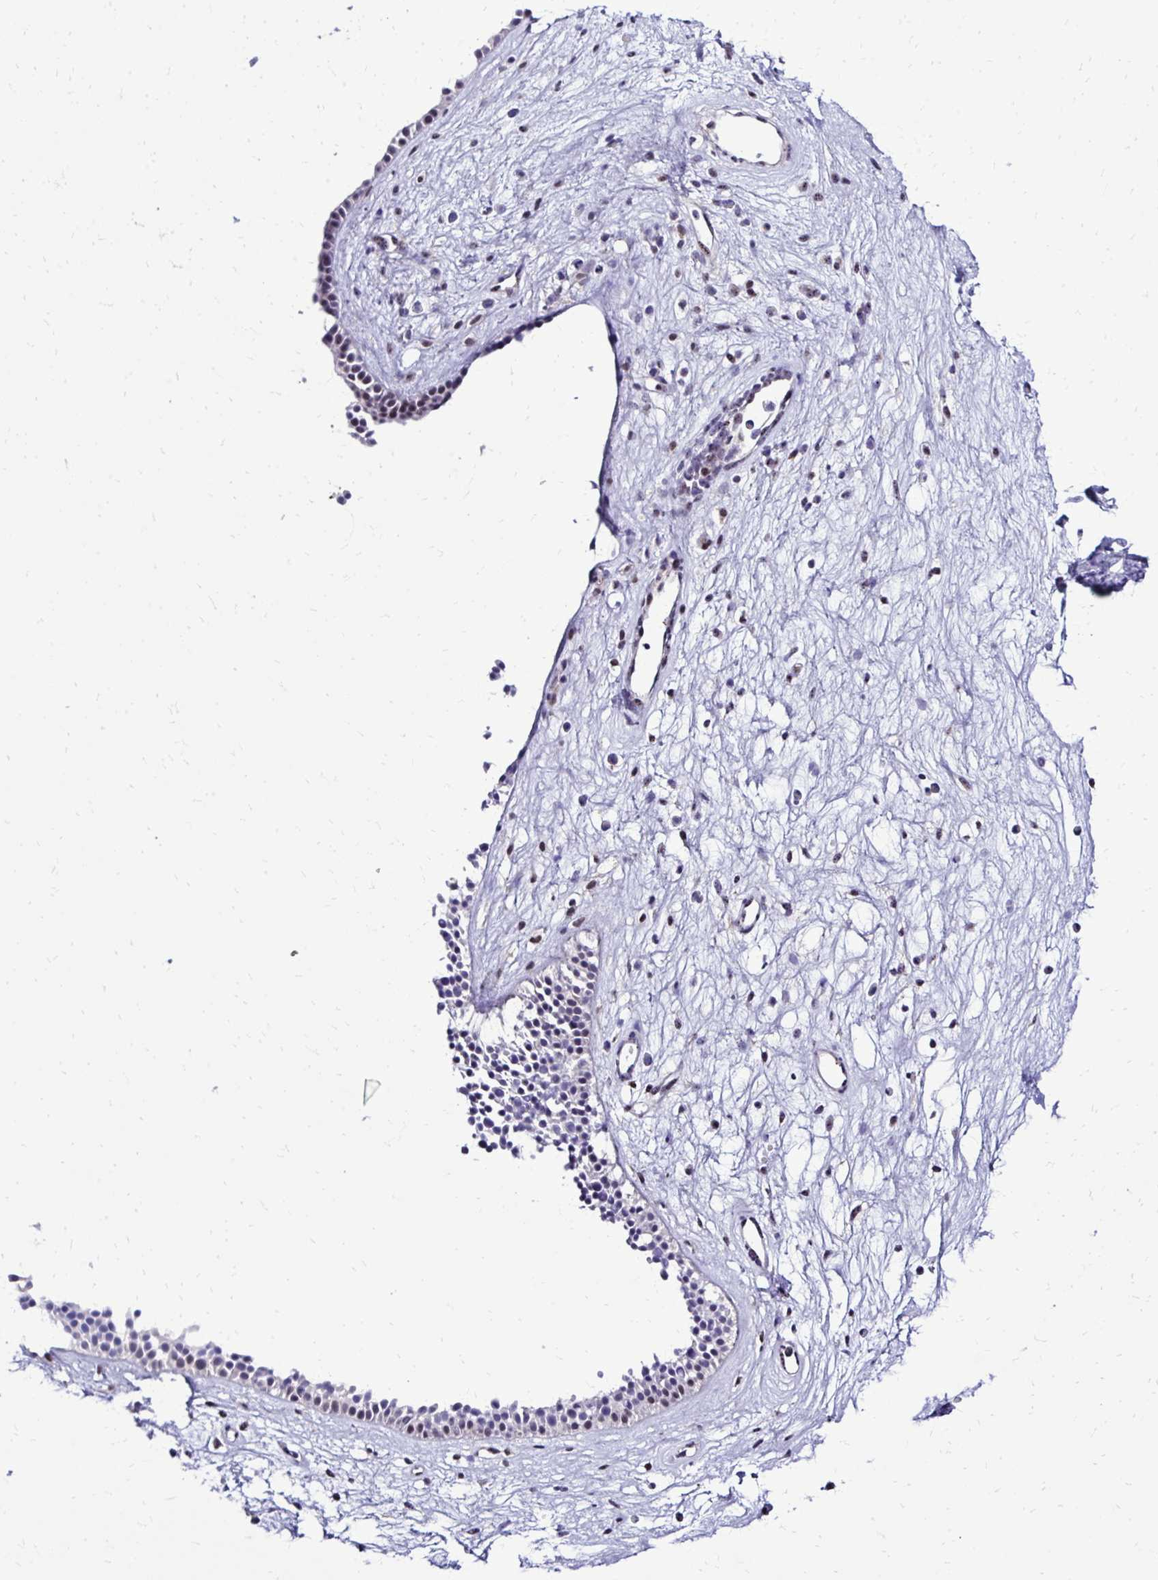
{"staining": {"intensity": "weak", "quantity": "25%-75%", "location": "nuclear"}, "tissue": "nasopharynx", "cell_type": "Respiratory epithelial cells", "image_type": "normal", "snomed": [{"axis": "morphology", "description": "Normal tissue, NOS"}, {"axis": "topography", "description": "Nasopharynx"}], "caption": "IHC micrograph of normal nasopharynx: human nasopharynx stained using immunohistochemistry (IHC) demonstrates low levels of weak protein expression localized specifically in the nuclear of respiratory epithelial cells, appearing as a nuclear brown color.", "gene": "RASL11B", "patient": {"sex": "male", "age": 56}}